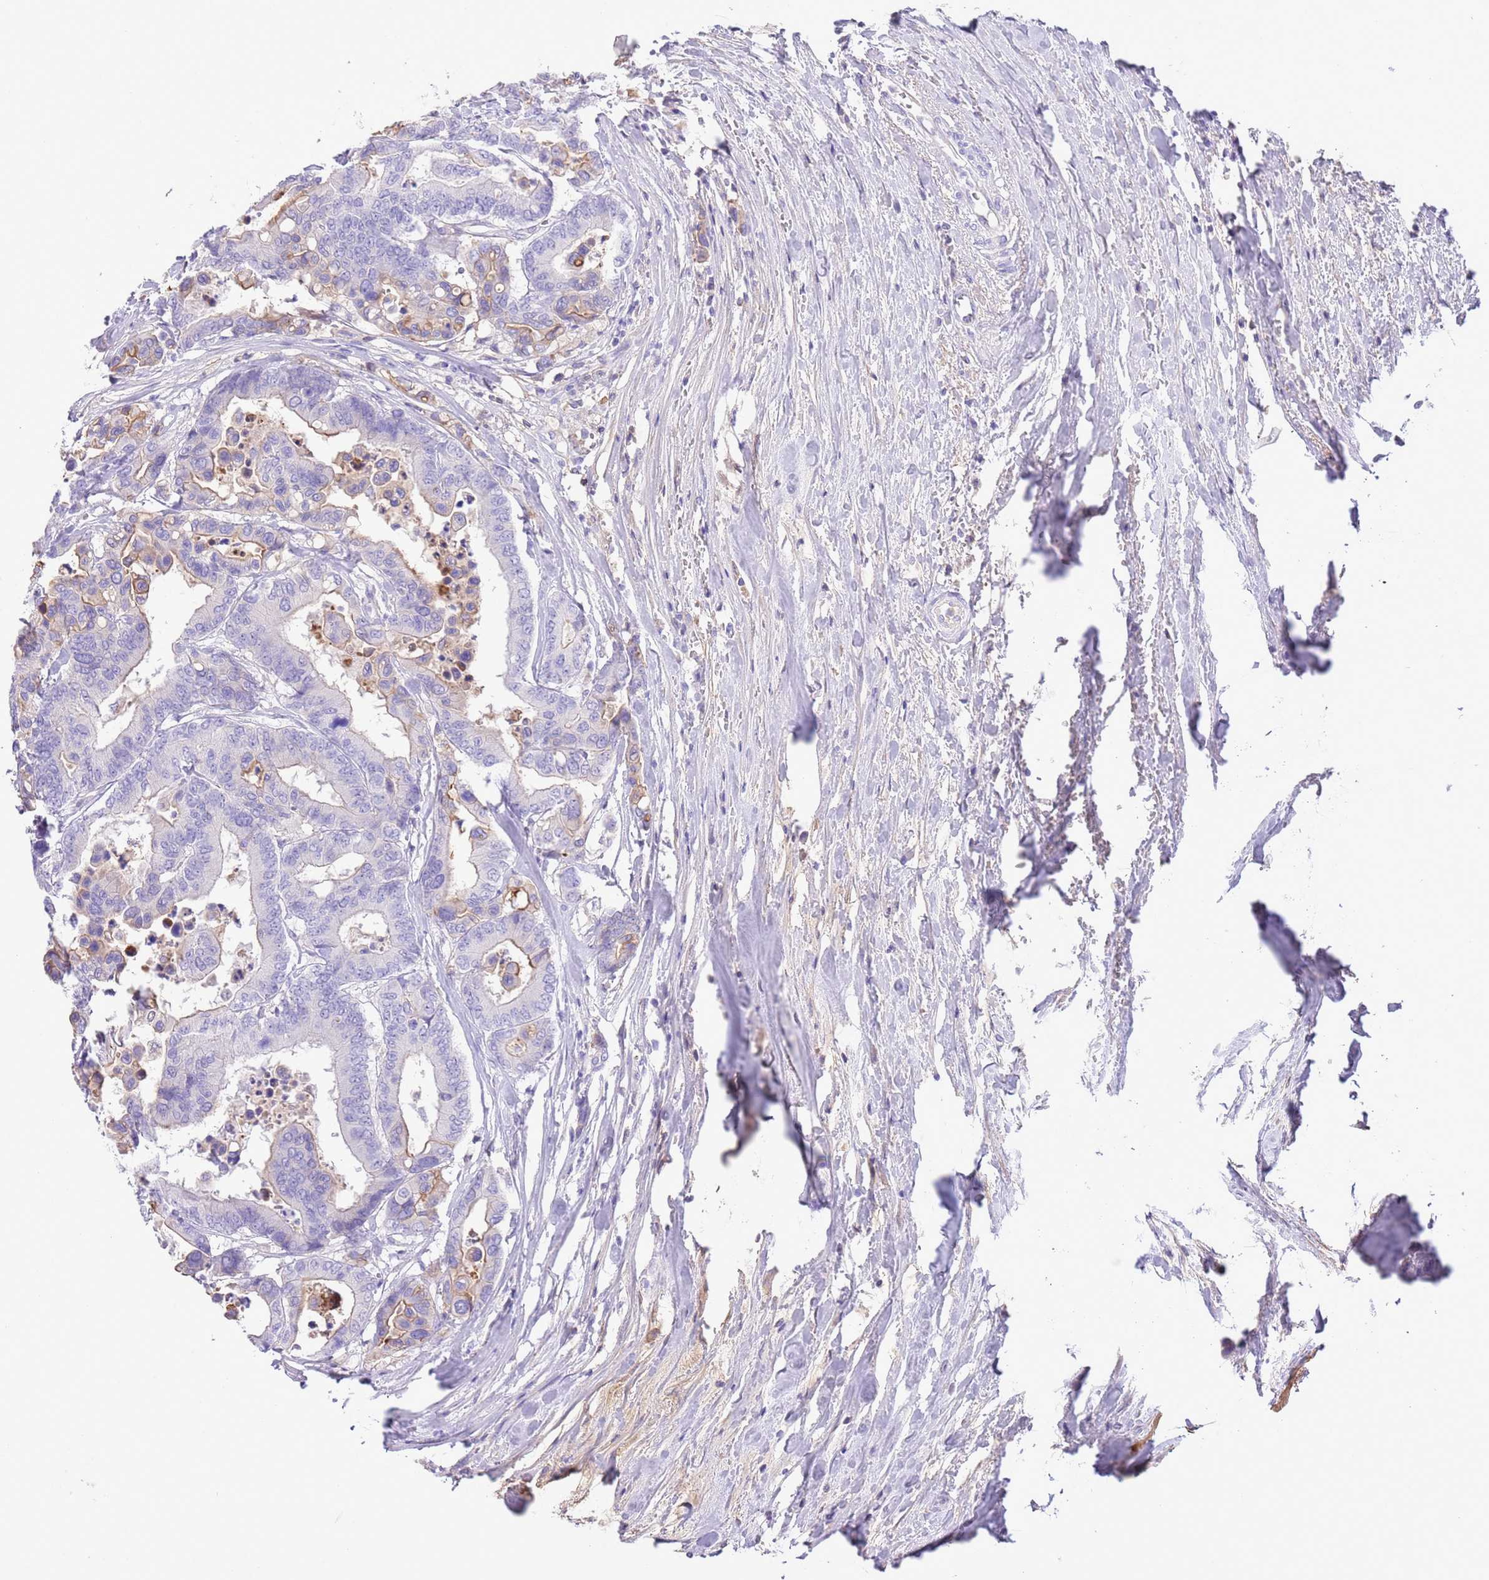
{"staining": {"intensity": "moderate", "quantity": "25%-75%", "location": "cytoplasmic/membranous"}, "tissue": "colorectal cancer", "cell_type": "Tumor cells", "image_type": "cancer", "snomed": [{"axis": "morphology", "description": "Normal tissue, NOS"}, {"axis": "morphology", "description": "Adenocarcinoma, NOS"}, {"axis": "topography", "description": "Colon"}], "caption": "Immunohistochemistry (IHC) image of neoplastic tissue: human colorectal cancer stained using immunohistochemistry (IHC) exhibits medium levels of moderate protein expression localized specifically in the cytoplasmic/membranous of tumor cells, appearing as a cytoplasmic/membranous brown color.", "gene": "IGF1", "patient": {"sex": "male", "age": 82}}